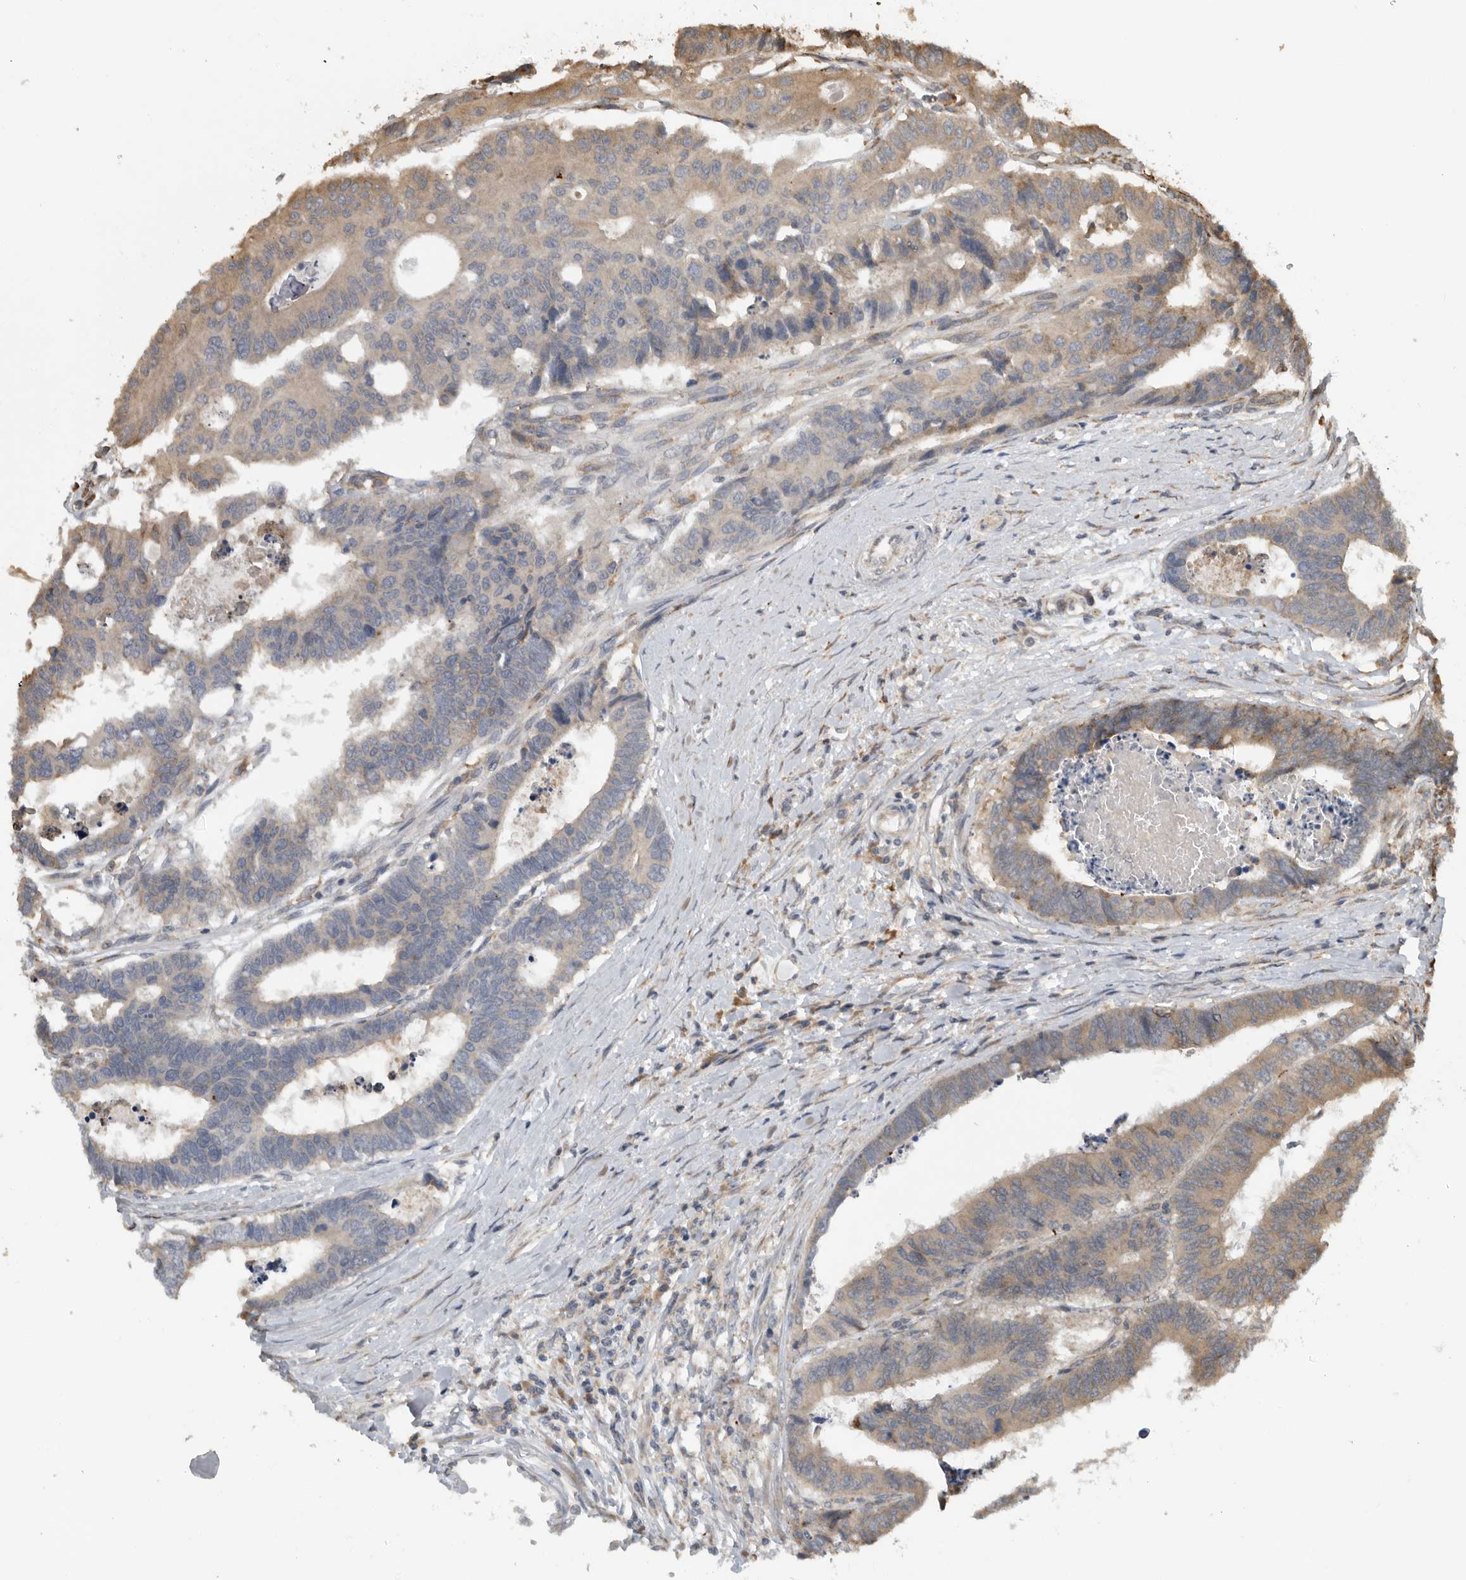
{"staining": {"intensity": "weak", "quantity": "25%-75%", "location": "cytoplasmic/membranous"}, "tissue": "colorectal cancer", "cell_type": "Tumor cells", "image_type": "cancer", "snomed": [{"axis": "morphology", "description": "Adenocarcinoma, NOS"}, {"axis": "topography", "description": "Rectum"}], "caption": "Protein expression analysis of human adenocarcinoma (colorectal) reveals weak cytoplasmic/membranous staining in about 25%-75% of tumor cells.", "gene": "AASDHPPT", "patient": {"sex": "male", "age": 84}}